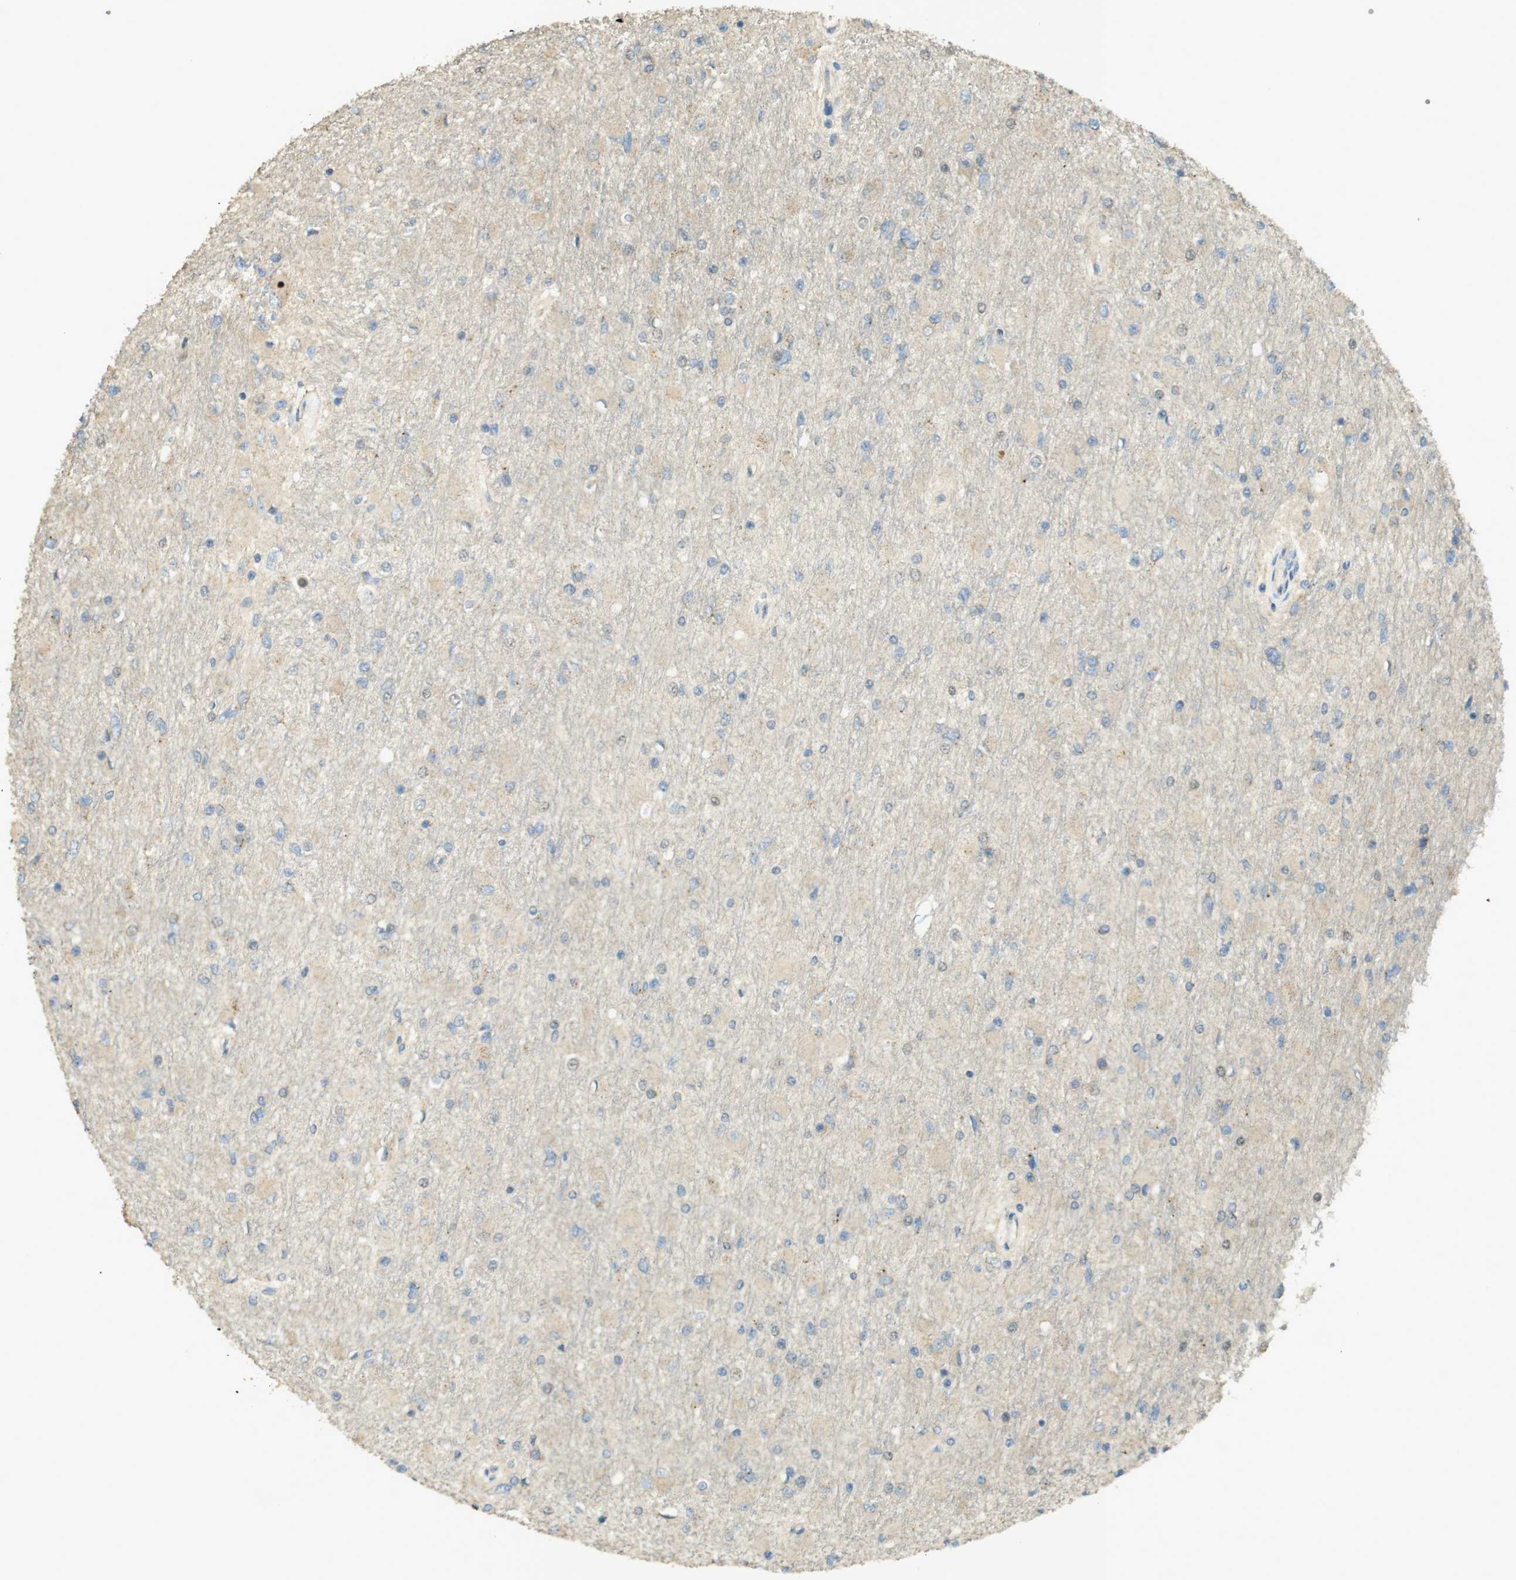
{"staining": {"intensity": "weak", "quantity": "<25%", "location": "cytoplasmic/membranous"}, "tissue": "glioma", "cell_type": "Tumor cells", "image_type": "cancer", "snomed": [{"axis": "morphology", "description": "Glioma, malignant, High grade"}, {"axis": "topography", "description": "Cerebral cortex"}], "caption": "Tumor cells show no significant positivity in glioma. Brightfield microscopy of immunohistochemistry stained with DAB (brown) and hematoxylin (blue), captured at high magnification.", "gene": "ZDHHC20", "patient": {"sex": "female", "age": 36}}